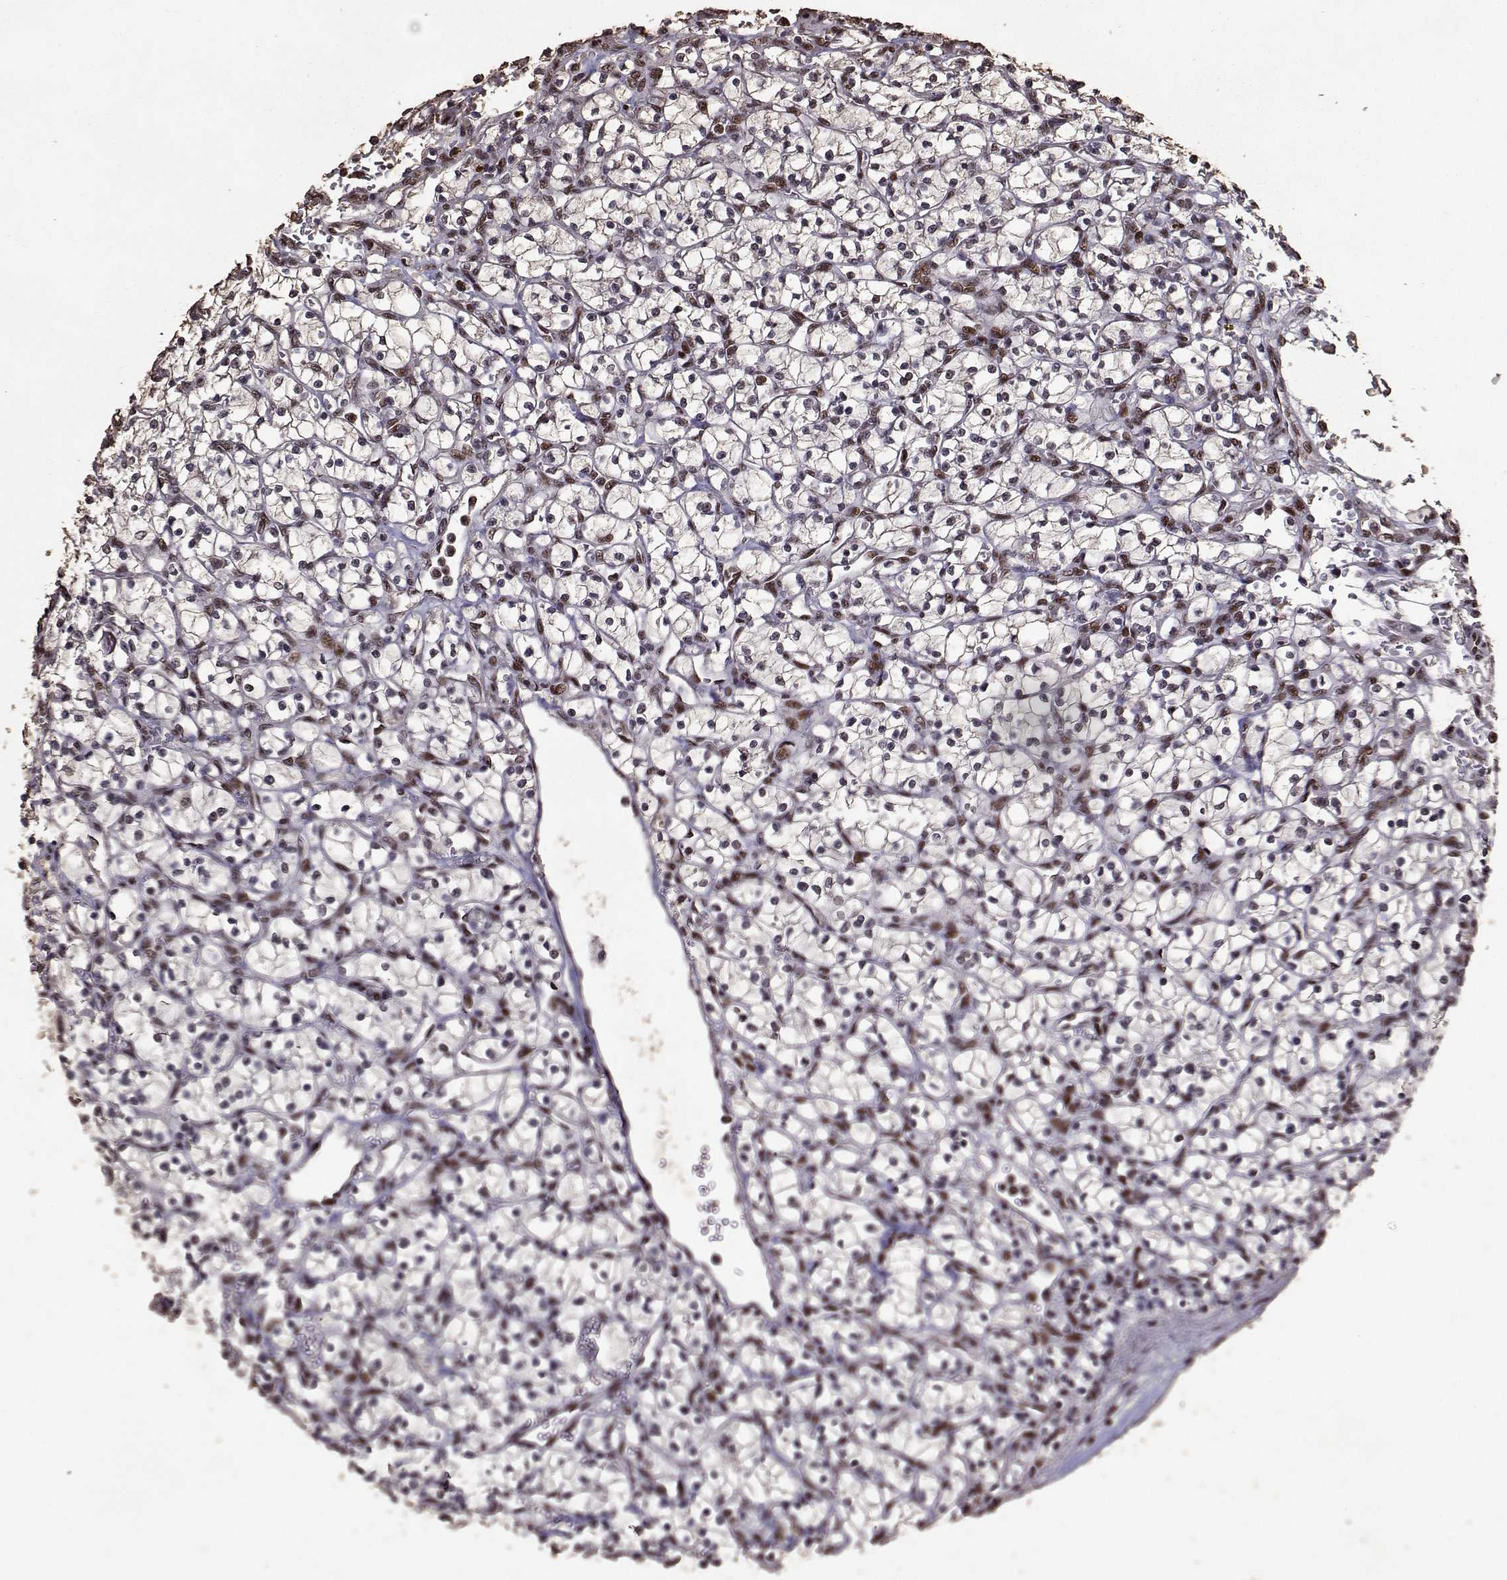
{"staining": {"intensity": "moderate", "quantity": ">75%", "location": "nuclear"}, "tissue": "renal cancer", "cell_type": "Tumor cells", "image_type": "cancer", "snomed": [{"axis": "morphology", "description": "Adenocarcinoma, NOS"}, {"axis": "topography", "description": "Kidney"}], "caption": "The immunohistochemical stain highlights moderate nuclear positivity in tumor cells of renal cancer (adenocarcinoma) tissue.", "gene": "TOE1", "patient": {"sex": "female", "age": 64}}